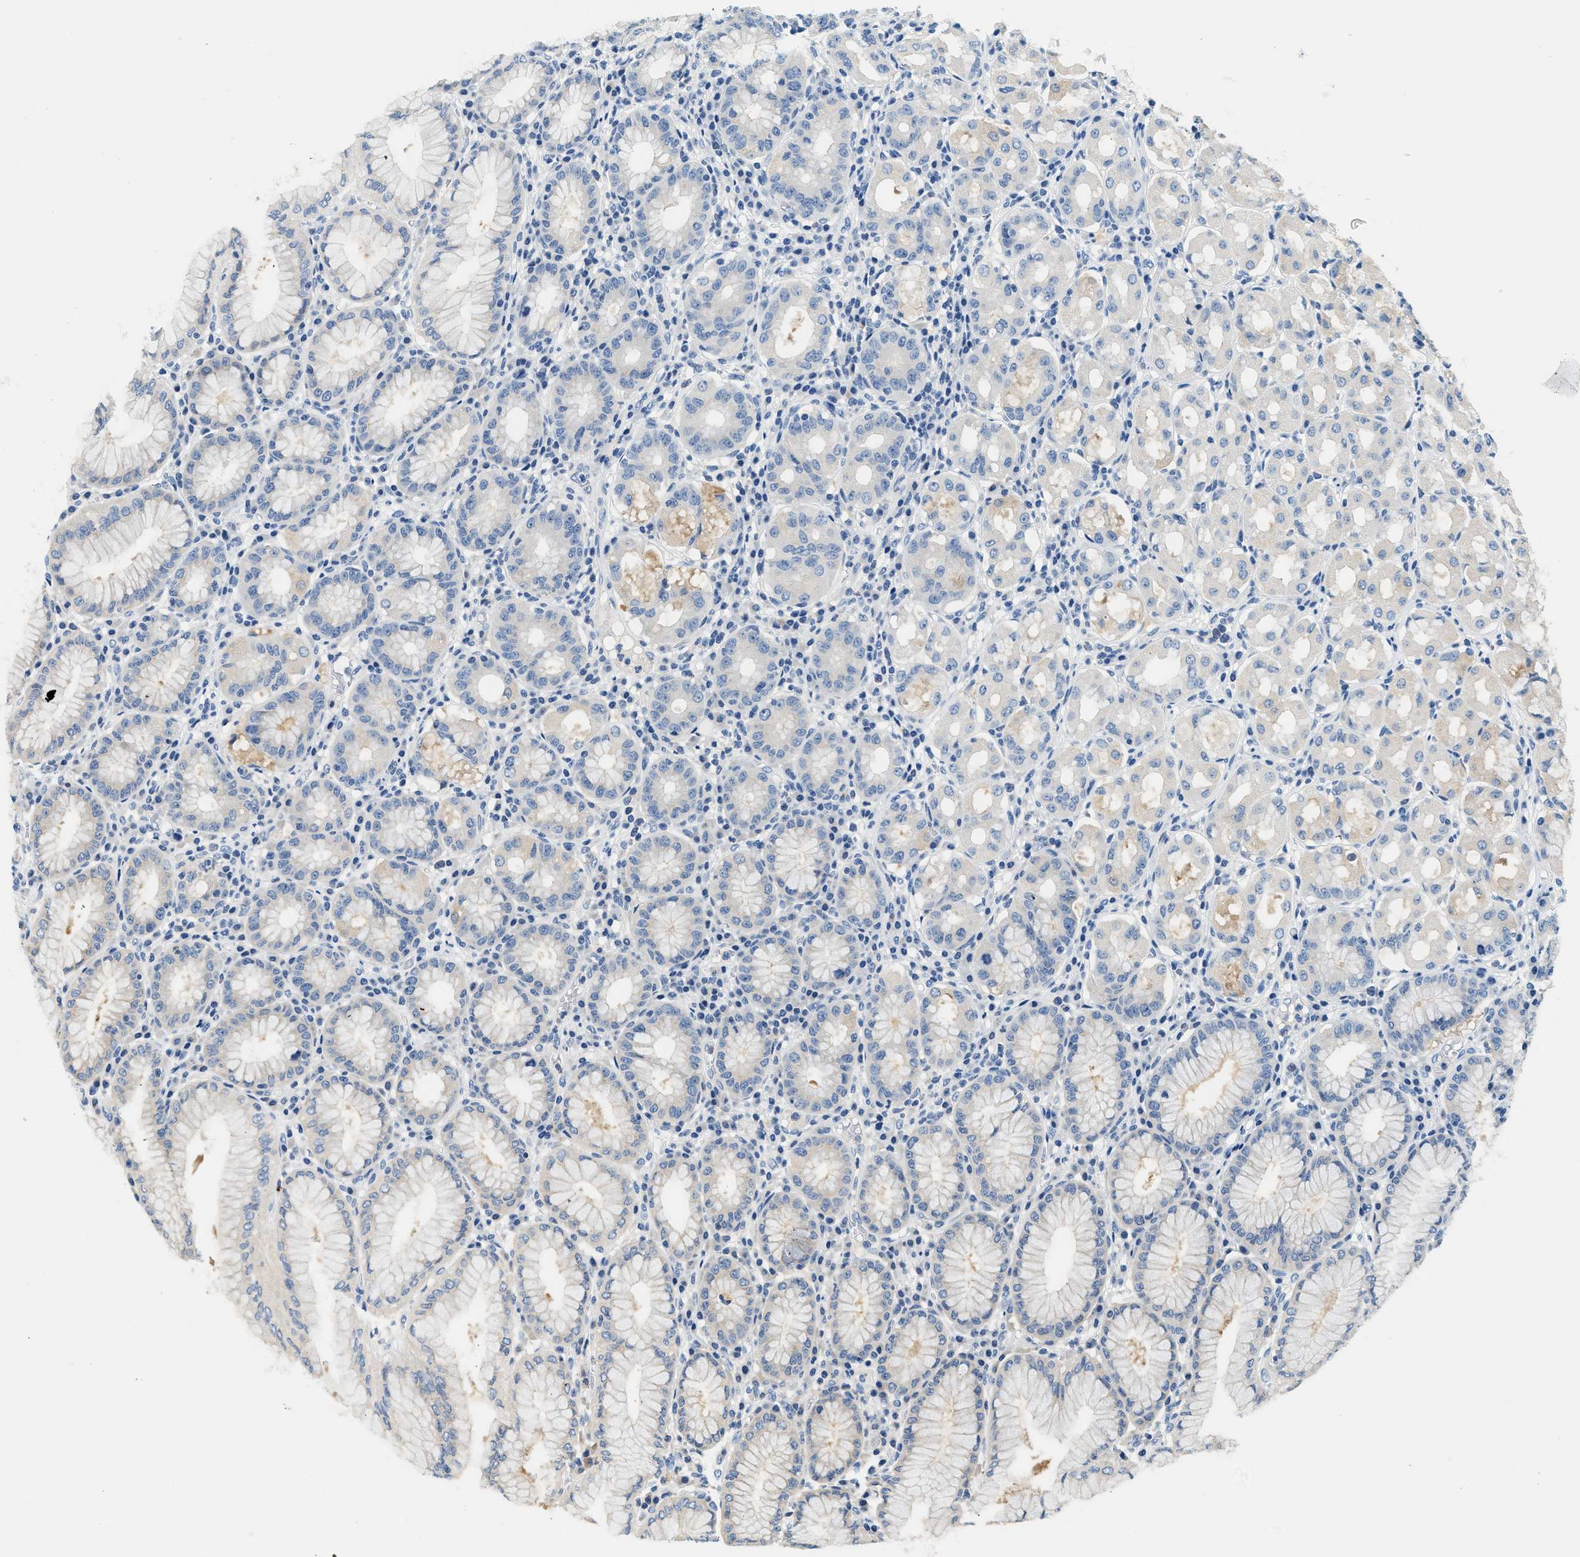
{"staining": {"intensity": "moderate", "quantity": "<25%", "location": "cytoplasmic/membranous"}, "tissue": "stomach", "cell_type": "Glandular cells", "image_type": "normal", "snomed": [{"axis": "morphology", "description": "Normal tissue, NOS"}, {"axis": "topography", "description": "Stomach"}, {"axis": "topography", "description": "Stomach, lower"}], "caption": "Normal stomach was stained to show a protein in brown. There is low levels of moderate cytoplasmic/membranous positivity in approximately <25% of glandular cells. (DAB IHC with brightfield microscopy, high magnification).", "gene": "SLC35E1", "patient": {"sex": "female", "age": 56}}